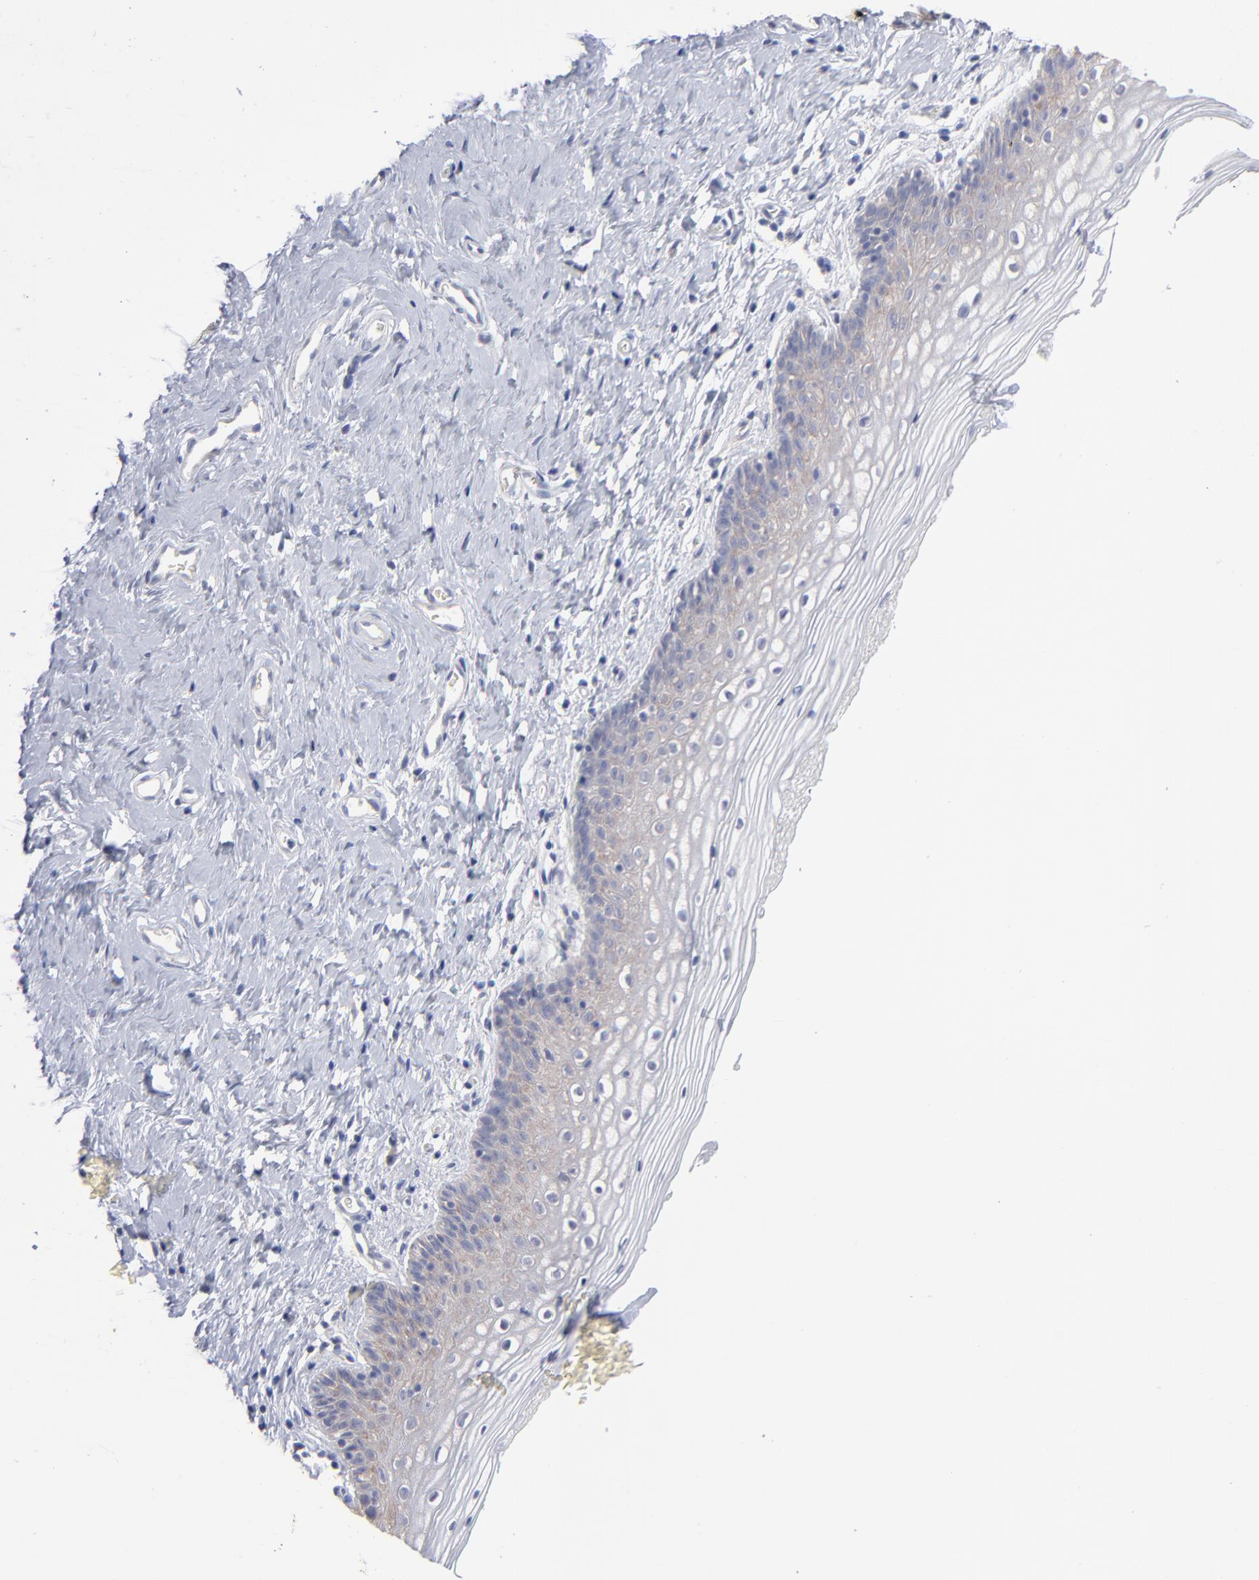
{"staining": {"intensity": "moderate", "quantity": "<25%", "location": "cytoplasmic/membranous"}, "tissue": "vagina", "cell_type": "Squamous epithelial cells", "image_type": "normal", "snomed": [{"axis": "morphology", "description": "Normal tissue, NOS"}, {"axis": "topography", "description": "Vagina"}], "caption": "Vagina was stained to show a protein in brown. There is low levels of moderate cytoplasmic/membranous positivity in approximately <25% of squamous epithelial cells. The protein is shown in brown color, while the nuclei are stained blue.", "gene": "RPS24", "patient": {"sex": "female", "age": 46}}